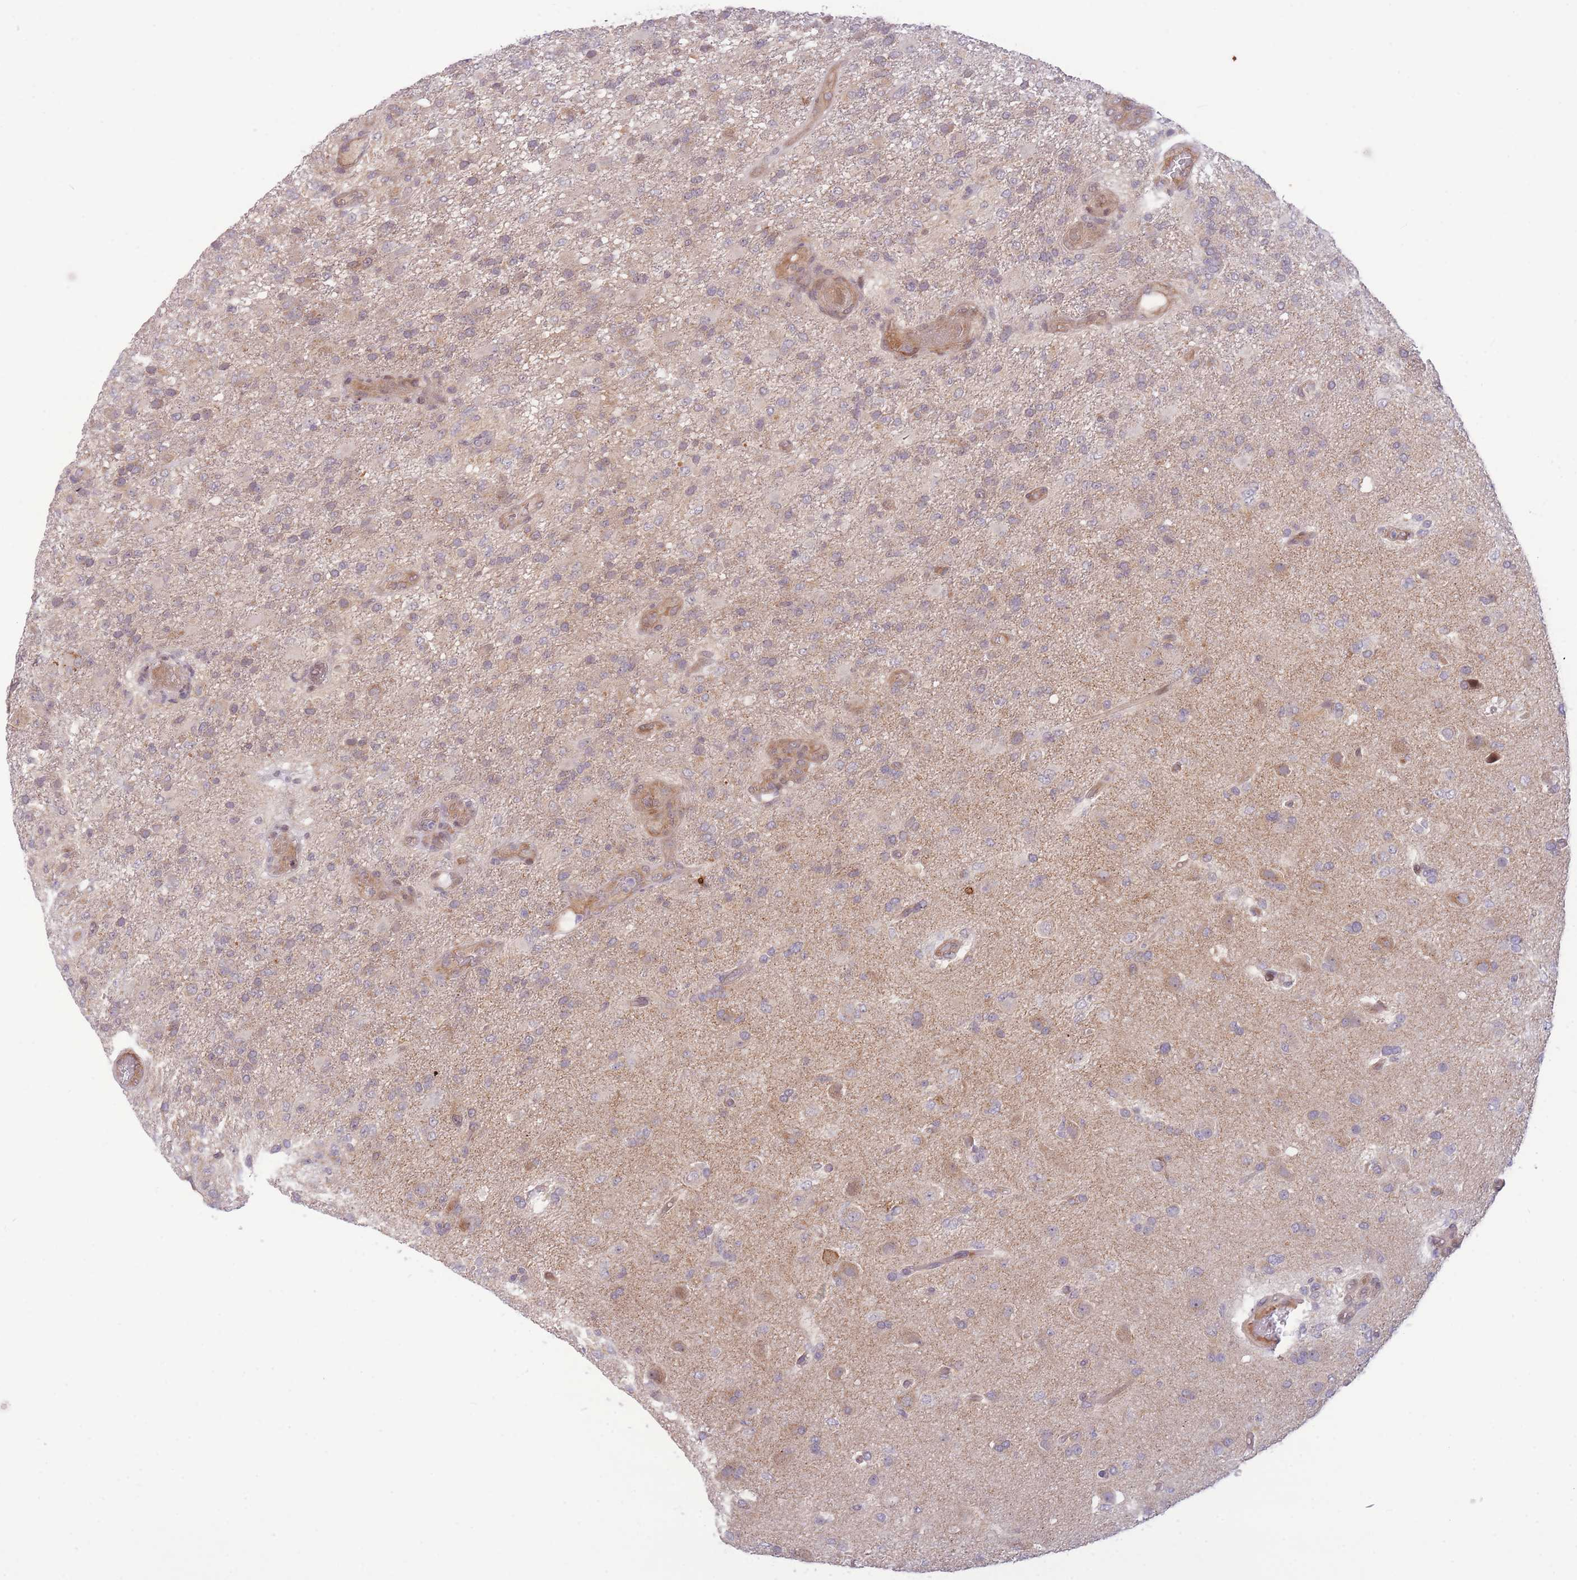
{"staining": {"intensity": "weak", "quantity": "25%-75%", "location": "cytoplasmic/membranous"}, "tissue": "glioma", "cell_type": "Tumor cells", "image_type": "cancer", "snomed": [{"axis": "morphology", "description": "Glioma, malignant, High grade"}, {"axis": "topography", "description": "Brain"}], "caption": "Immunohistochemical staining of human malignant high-grade glioma demonstrates low levels of weak cytoplasmic/membranous protein staining in about 25%-75% of tumor cells.", "gene": "CDC25B", "patient": {"sex": "female", "age": 74}}